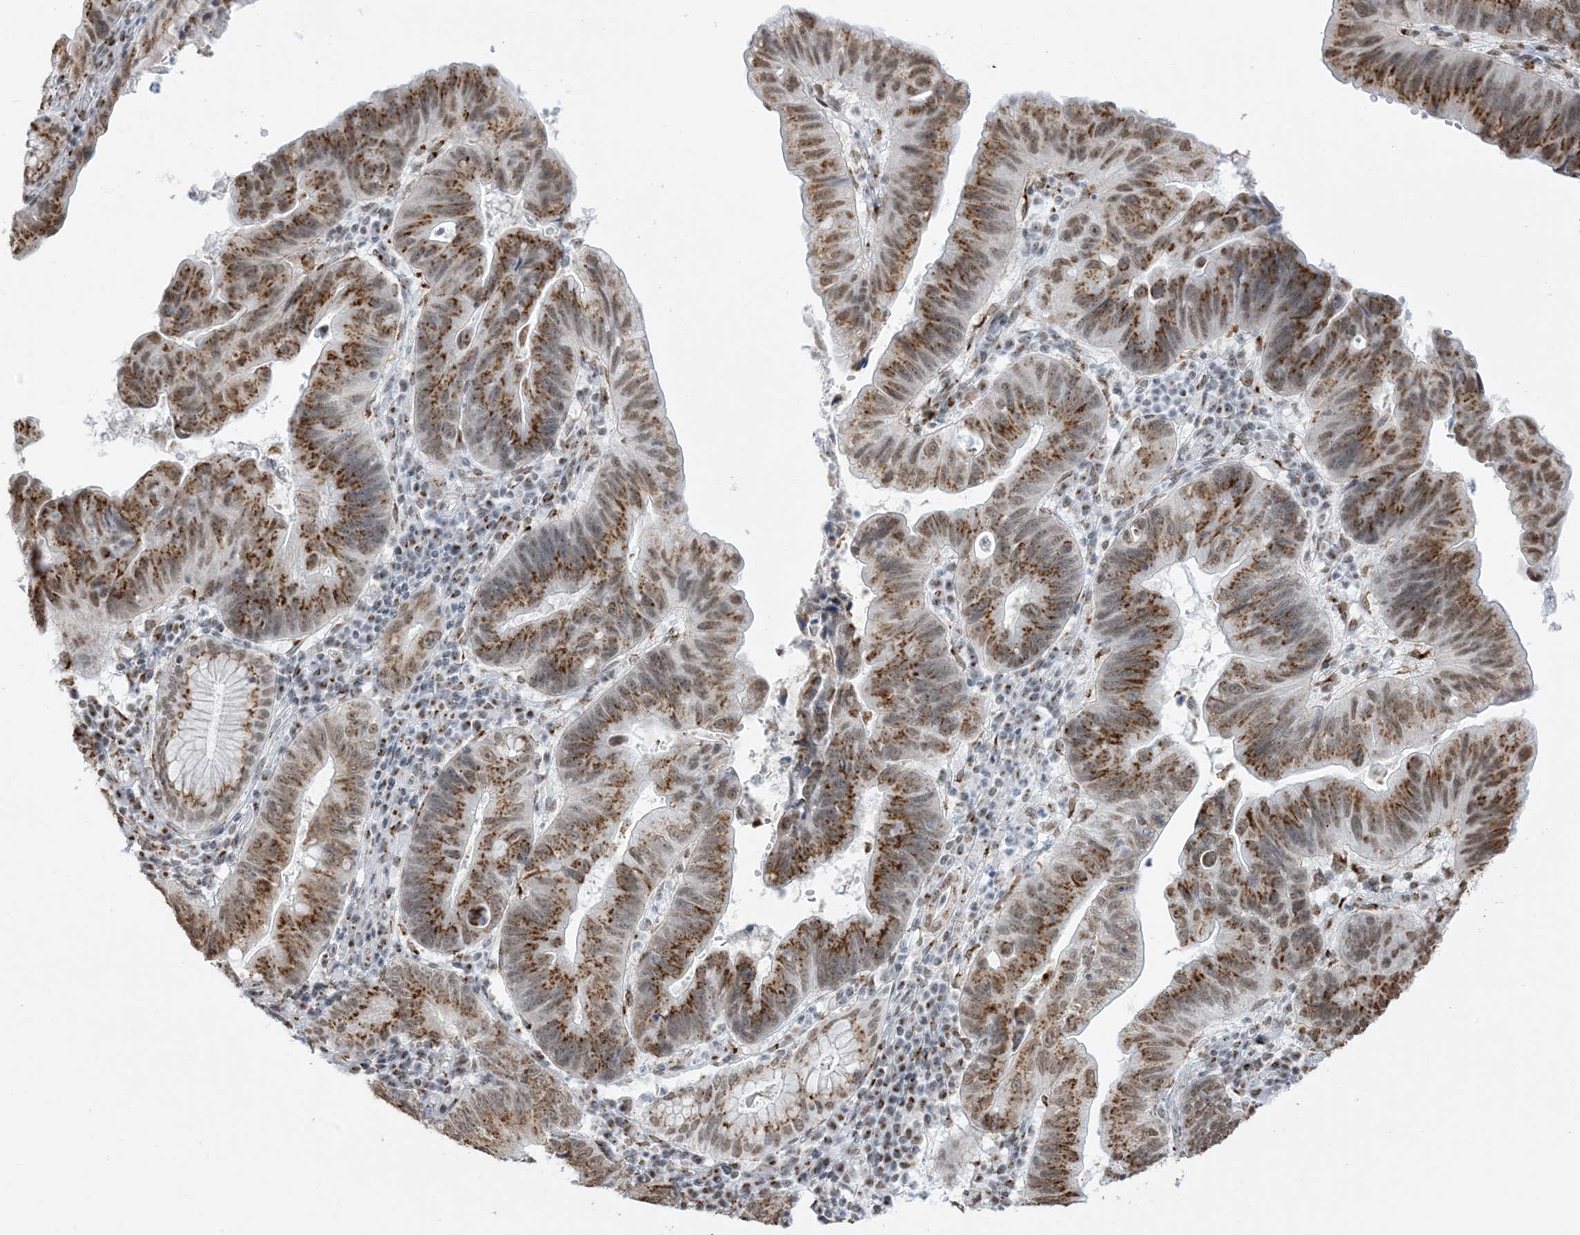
{"staining": {"intensity": "moderate", "quantity": ">75%", "location": "cytoplasmic/membranous,nuclear"}, "tissue": "stomach cancer", "cell_type": "Tumor cells", "image_type": "cancer", "snomed": [{"axis": "morphology", "description": "Adenocarcinoma, NOS"}, {"axis": "topography", "description": "Stomach"}], "caption": "Adenocarcinoma (stomach) tissue exhibits moderate cytoplasmic/membranous and nuclear staining in about >75% of tumor cells, visualized by immunohistochemistry.", "gene": "GPR107", "patient": {"sex": "male", "age": 59}}